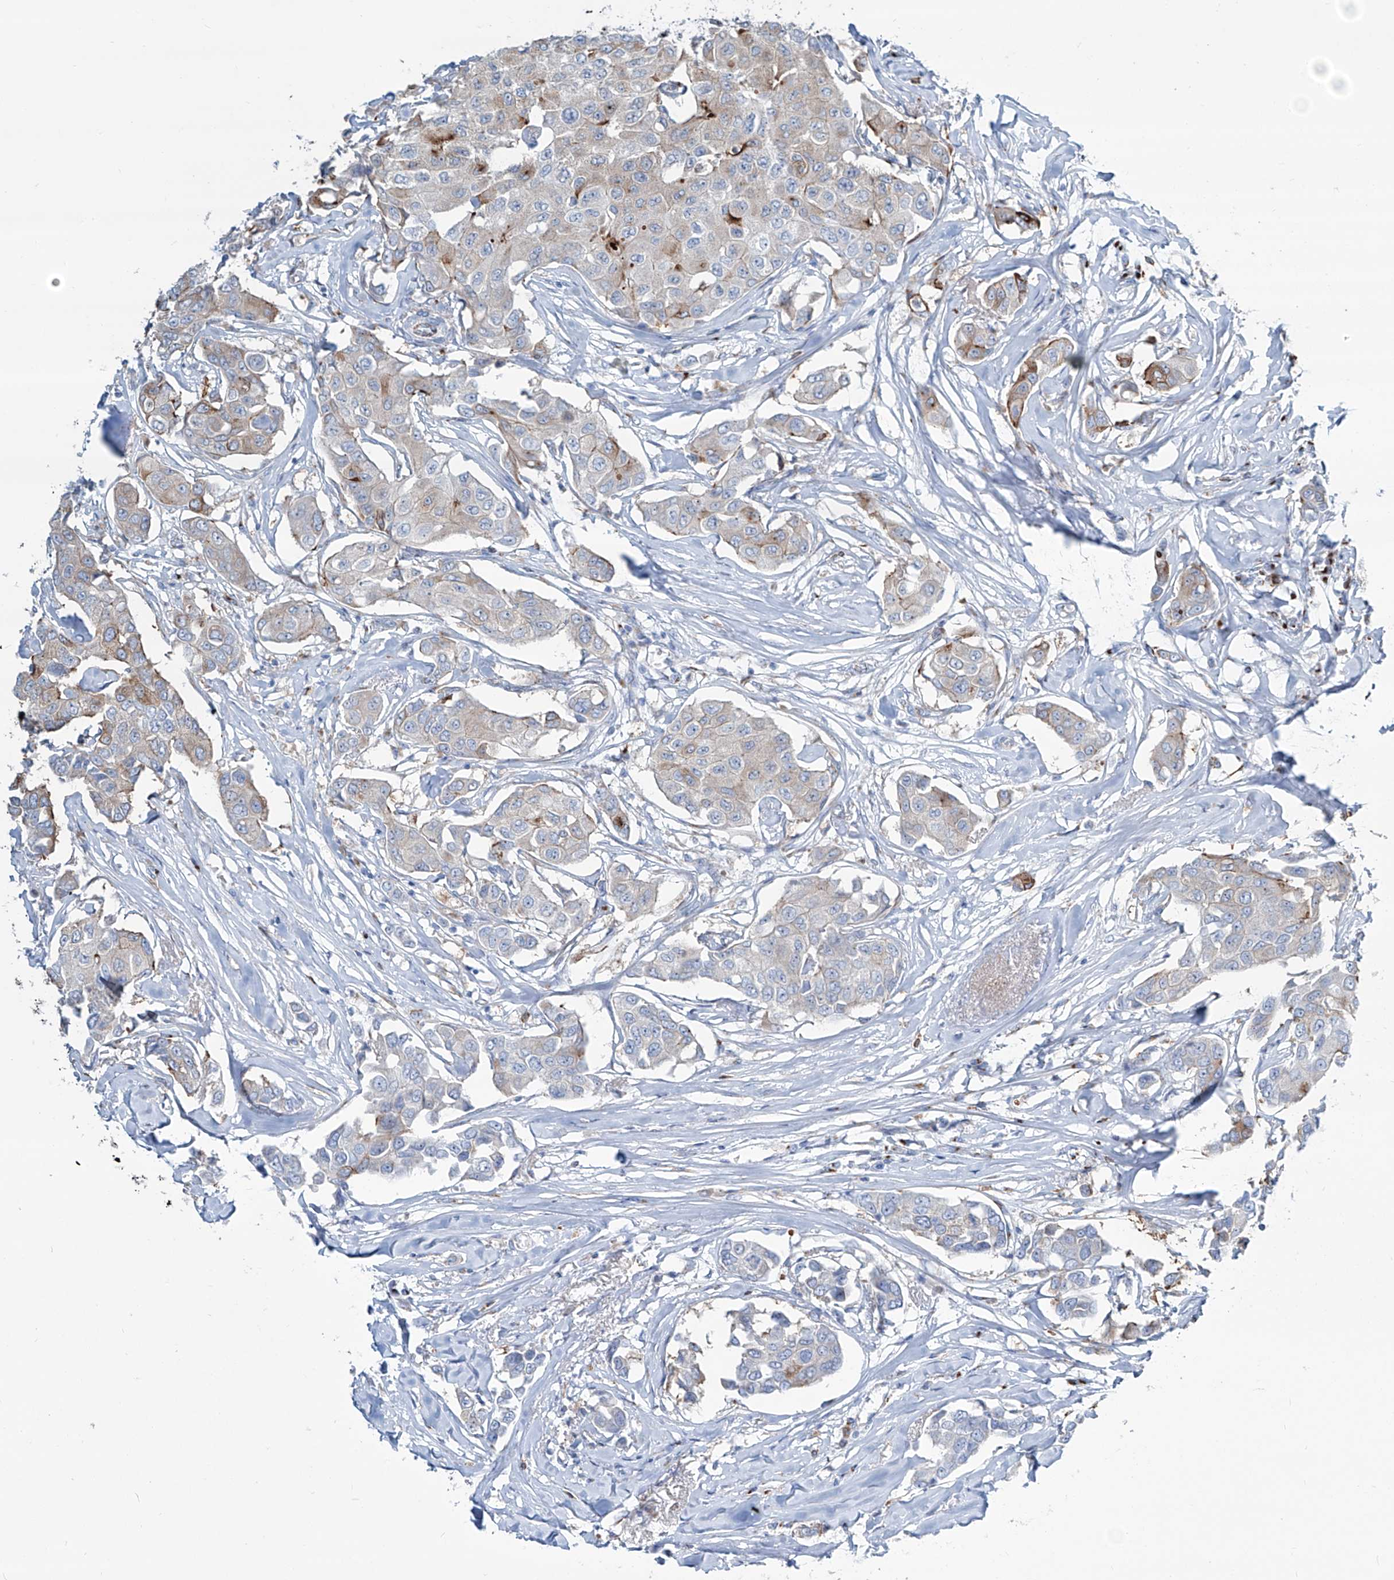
{"staining": {"intensity": "weak", "quantity": "<25%", "location": "cytoplasmic/membranous"}, "tissue": "breast cancer", "cell_type": "Tumor cells", "image_type": "cancer", "snomed": [{"axis": "morphology", "description": "Duct carcinoma"}, {"axis": "topography", "description": "Breast"}], "caption": "This is an IHC micrograph of breast intraductal carcinoma. There is no positivity in tumor cells.", "gene": "CDH5", "patient": {"sex": "female", "age": 80}}